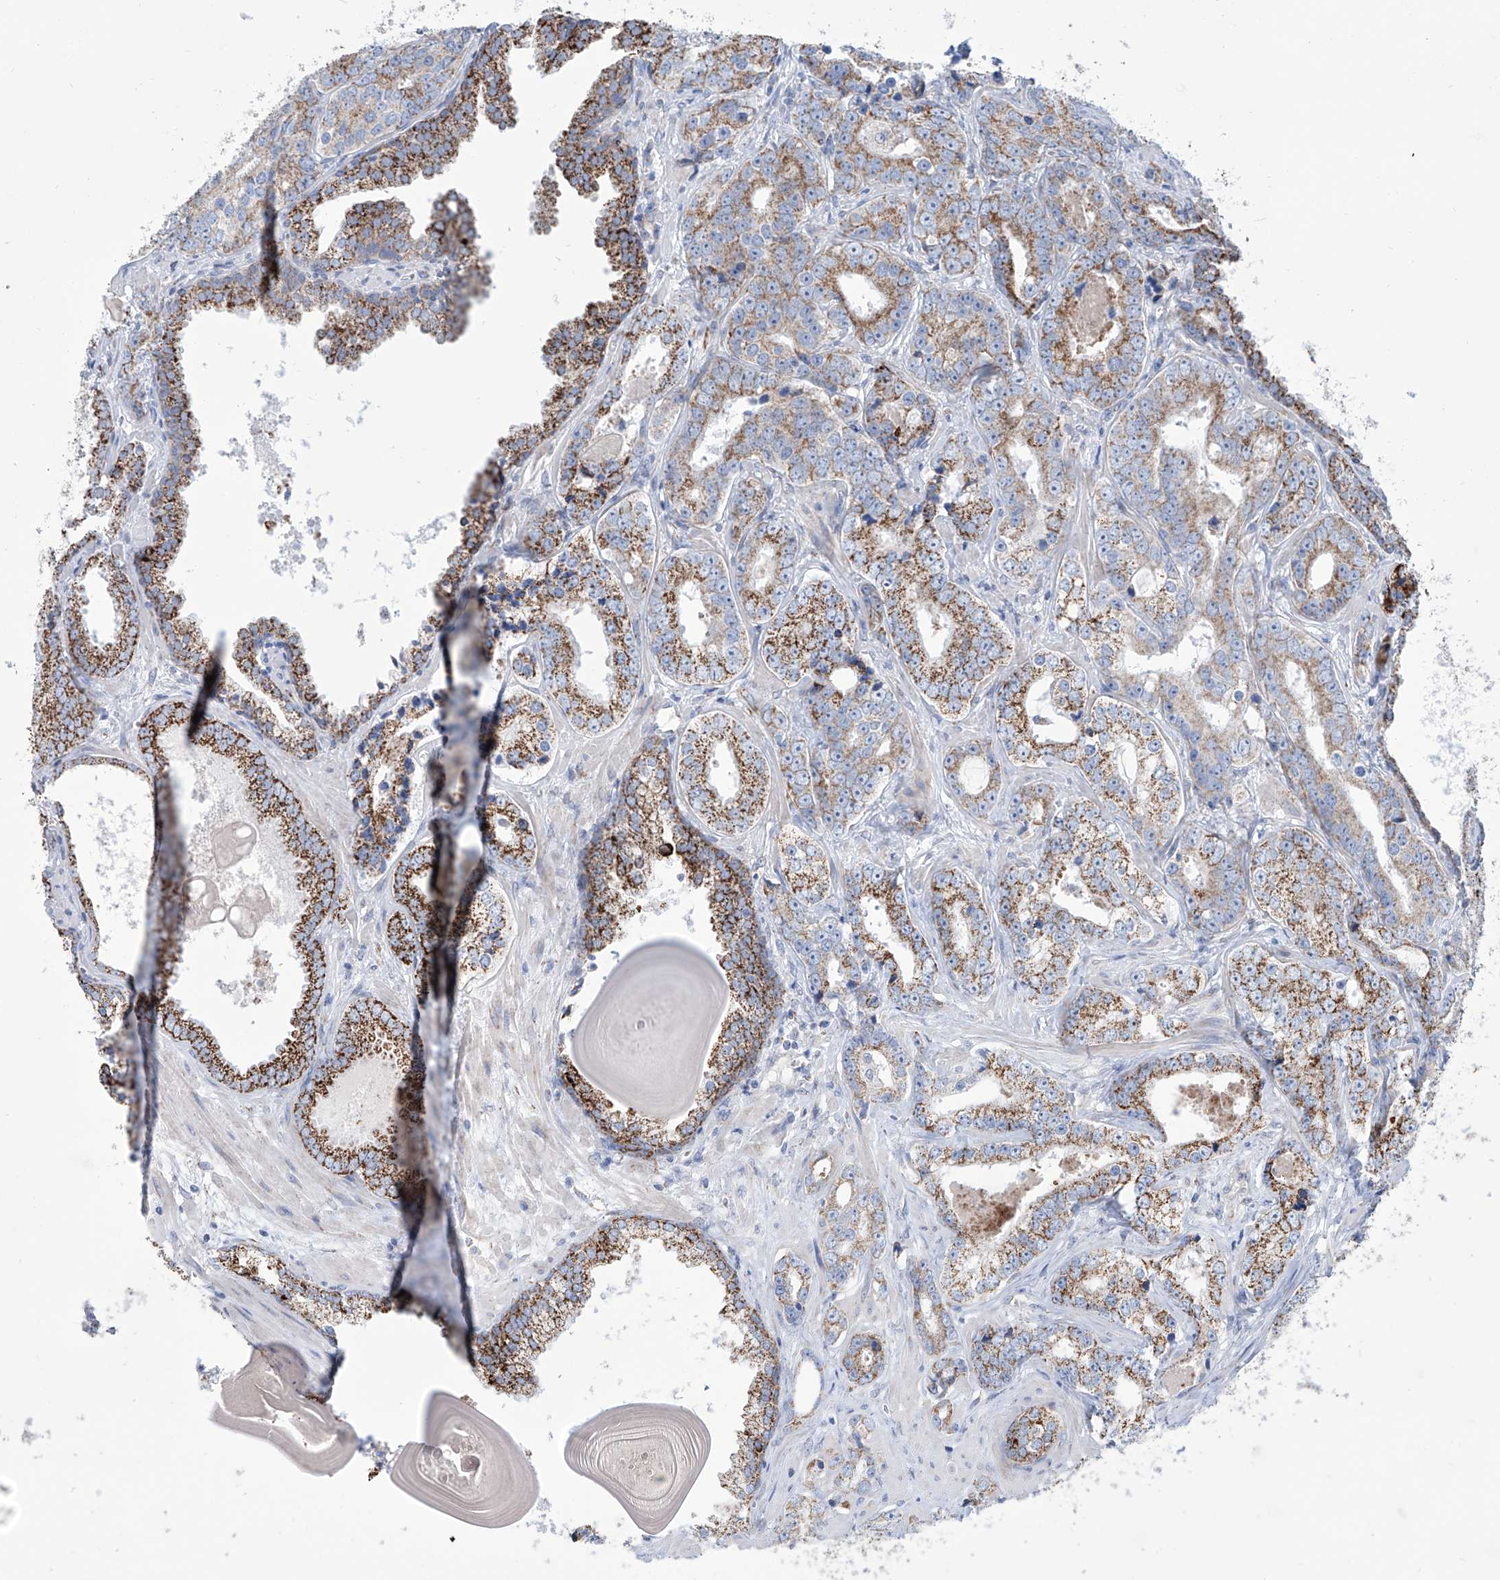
{"staining": {"intensity": "strong", "quantity": ">75%", "location": "cytoplasmic/membranous"}, "tissue": "prostate cancer", "cell_type": "Tumor cells", "image_type": "cancer", "snomed": [{"axis": "morphology", "description": "Adenocarcinoma, High grade"}, {"axis": "topography", "description": "Prostate"}], "caption": "IHC histopathology image of human prostate cancer (adenocarcinoma (high-grade)) stained for a protein (brown), which exhibits high levels of strong cytoplasmic/membranous expression in about >75% of tumor cells.", "gene": "ALDH6A1", "patient": {"sex": "male", "age": 62}}